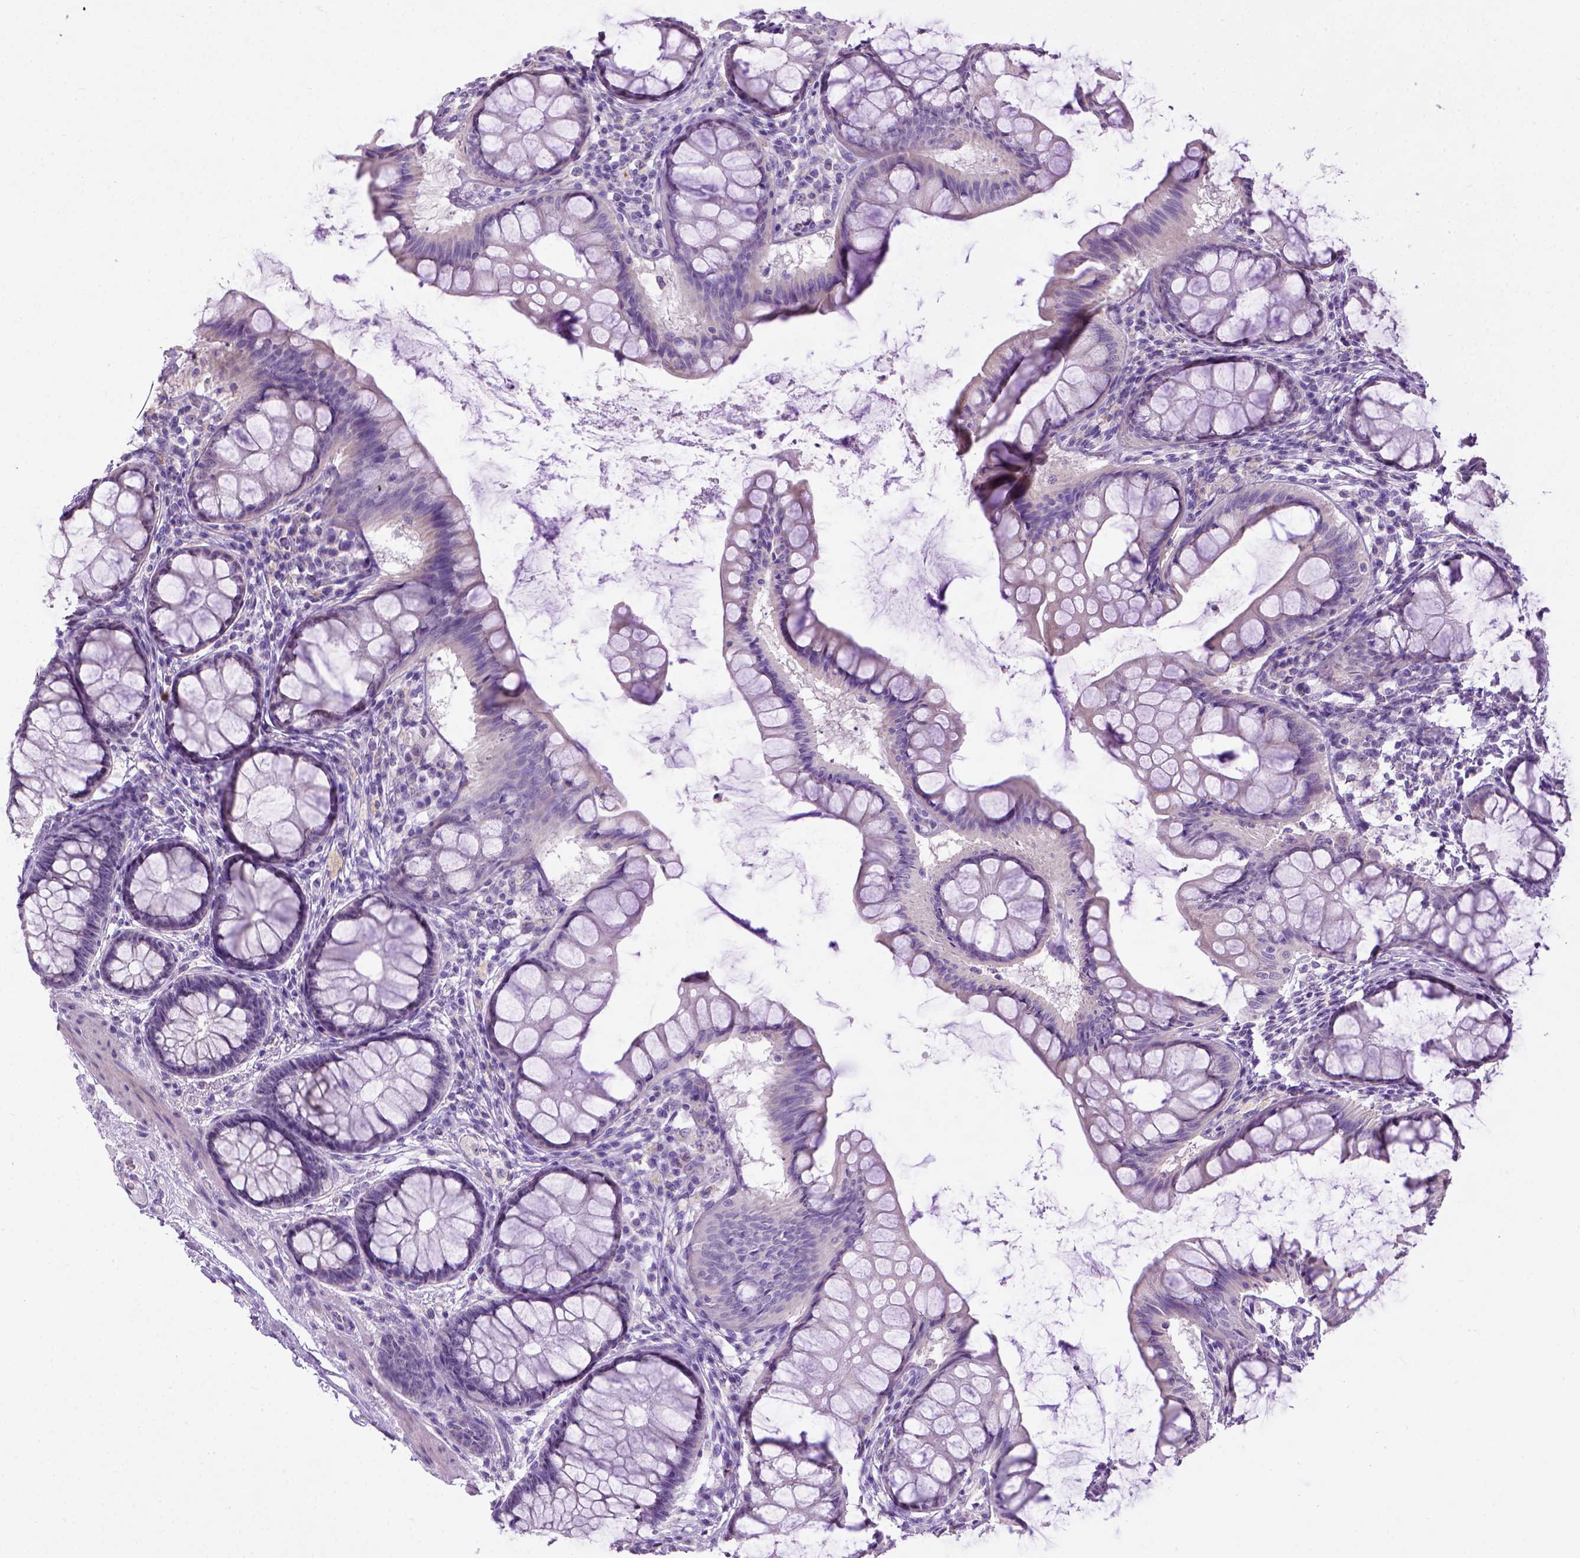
{"staining": {"intensity": "negative", "quantity": "none", "location": "none"}, "tissue": "colon", "cell_type": "Endothelial cells", "image_type": "normal", "snomed": [{"axis": "morphology", "description": "Normal tissue, NOS"}, {"axis": "topography", "description": "Colon"}], "caption": "A high-resolution photomicrograph shows immunohistochemistry (IHC) staining of normal colon, which displays no significant staining in endothelial cells. The staining was performed using DAB (3,3'-diaminobenzidine) to visualize the protein expression in brown, while the nuclei were stained in blue with hematoxylin (Magnification: 20x).", "gene": "UTP4", "patient": {"sex": "female", "age": 65}}